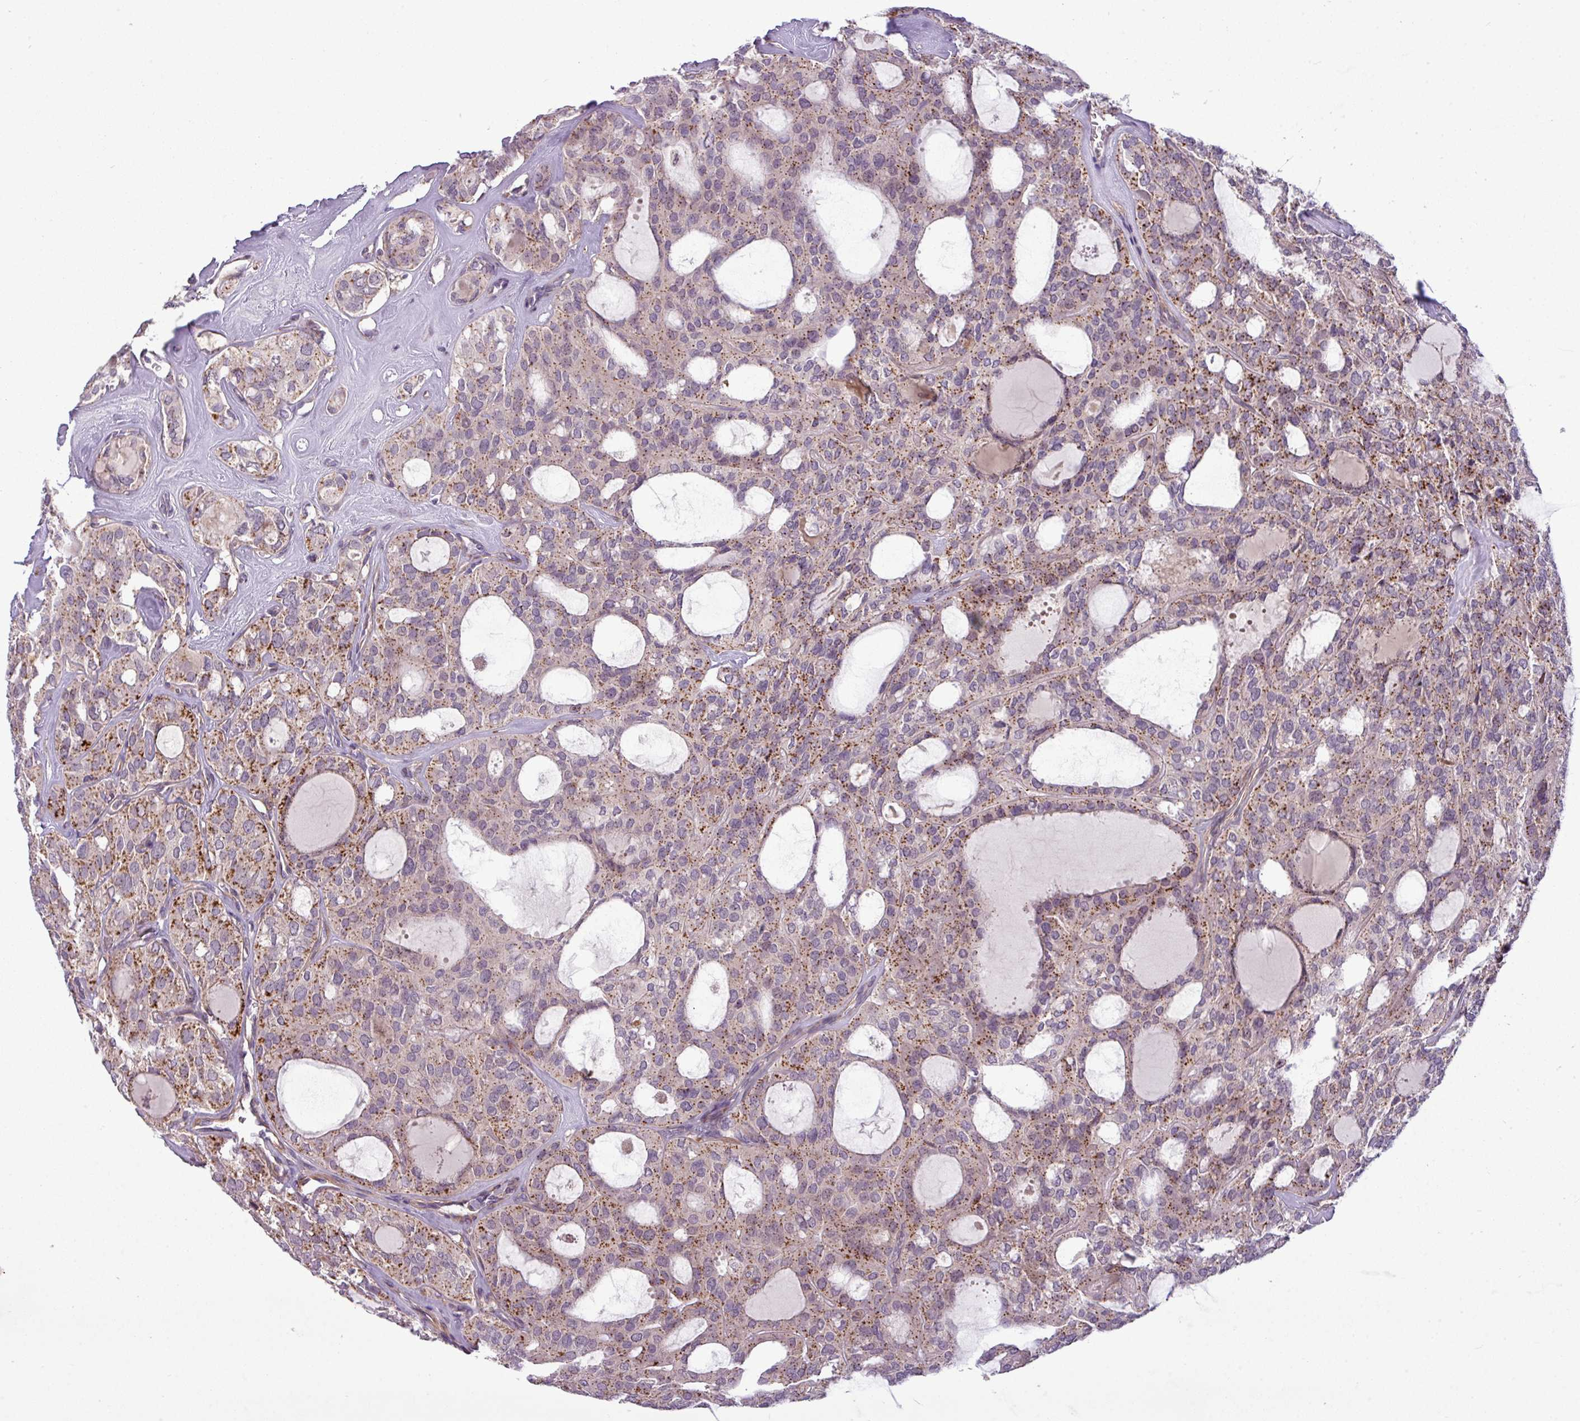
{"staining": {"intensity": "moderate", "quantity": ">75%", "location": "cytoplasmic/membranous"}, "tissue": "thyroid cancer", "cell_type": "Tumor cells", "image_type": "cancer", "snomed": [{"axis": "morphology", "description": "Follicular adenoma carcinoma, NOS"}, {"axis": "topography", "description": "Thyroid gland"}], "caption": "Protein expression analysis of human thyroid cancer (follicular adenoma carcinoma) reveals moderate cytoplasmic/membranous staining in about >75% of tumor cells.", "gene": "ZNF35", "patient": {"sex": "male", "age": 75}}